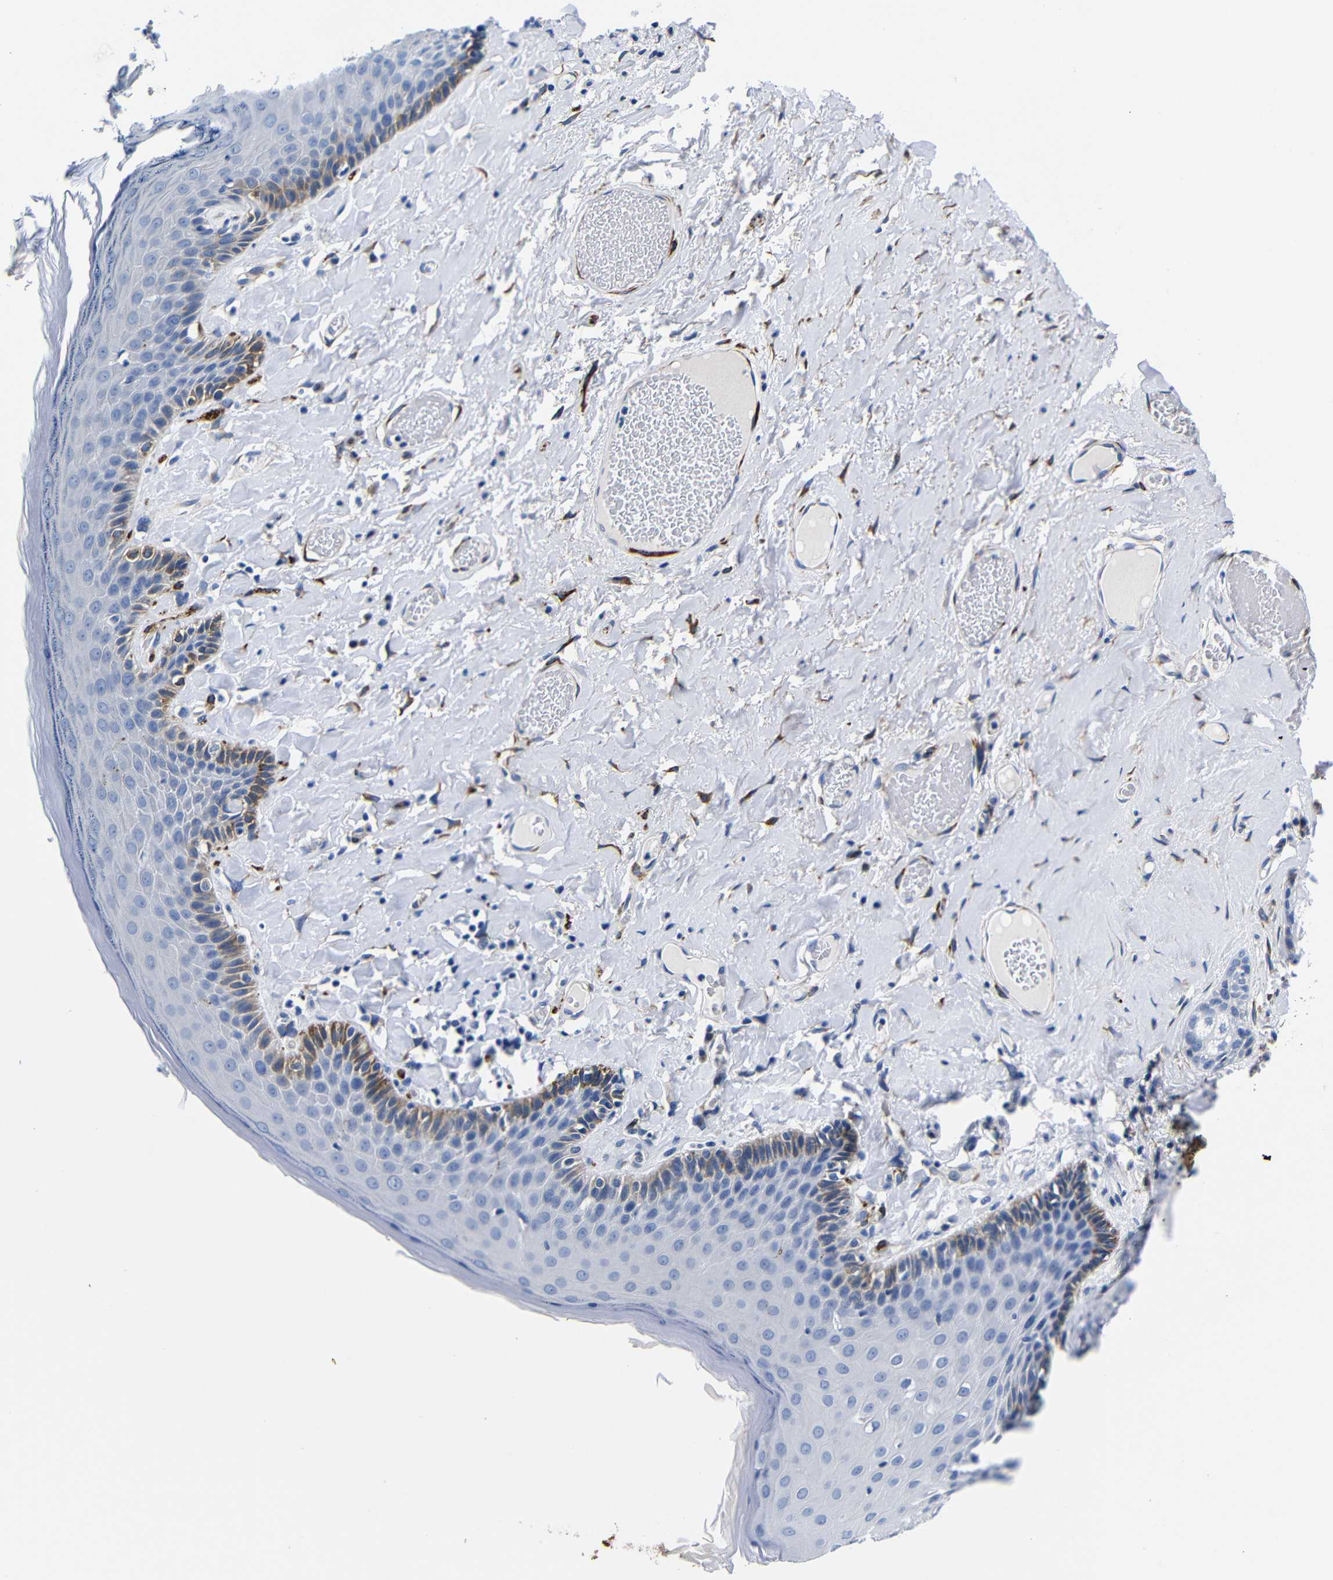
{"staining": {"intensity": "moderate", "quantity": "<25%", "location": "cytoplasmic/membranous"}, "tissue": "skin", "cell_type": "Epidermal cells", "image_type": "normal", "snomed": [{"axis": "morphology", "description": "Normal tissue, NOS"}, {"axis": "topography", "description": "Anal"}], "caption": "Epidermal cells demonstrate moderate cytoplasmic/membranous positivity in approximately <25% of cells in benign skin.", "gene": "LRIG1", "patient": {"sex": "male", "age": 69}}